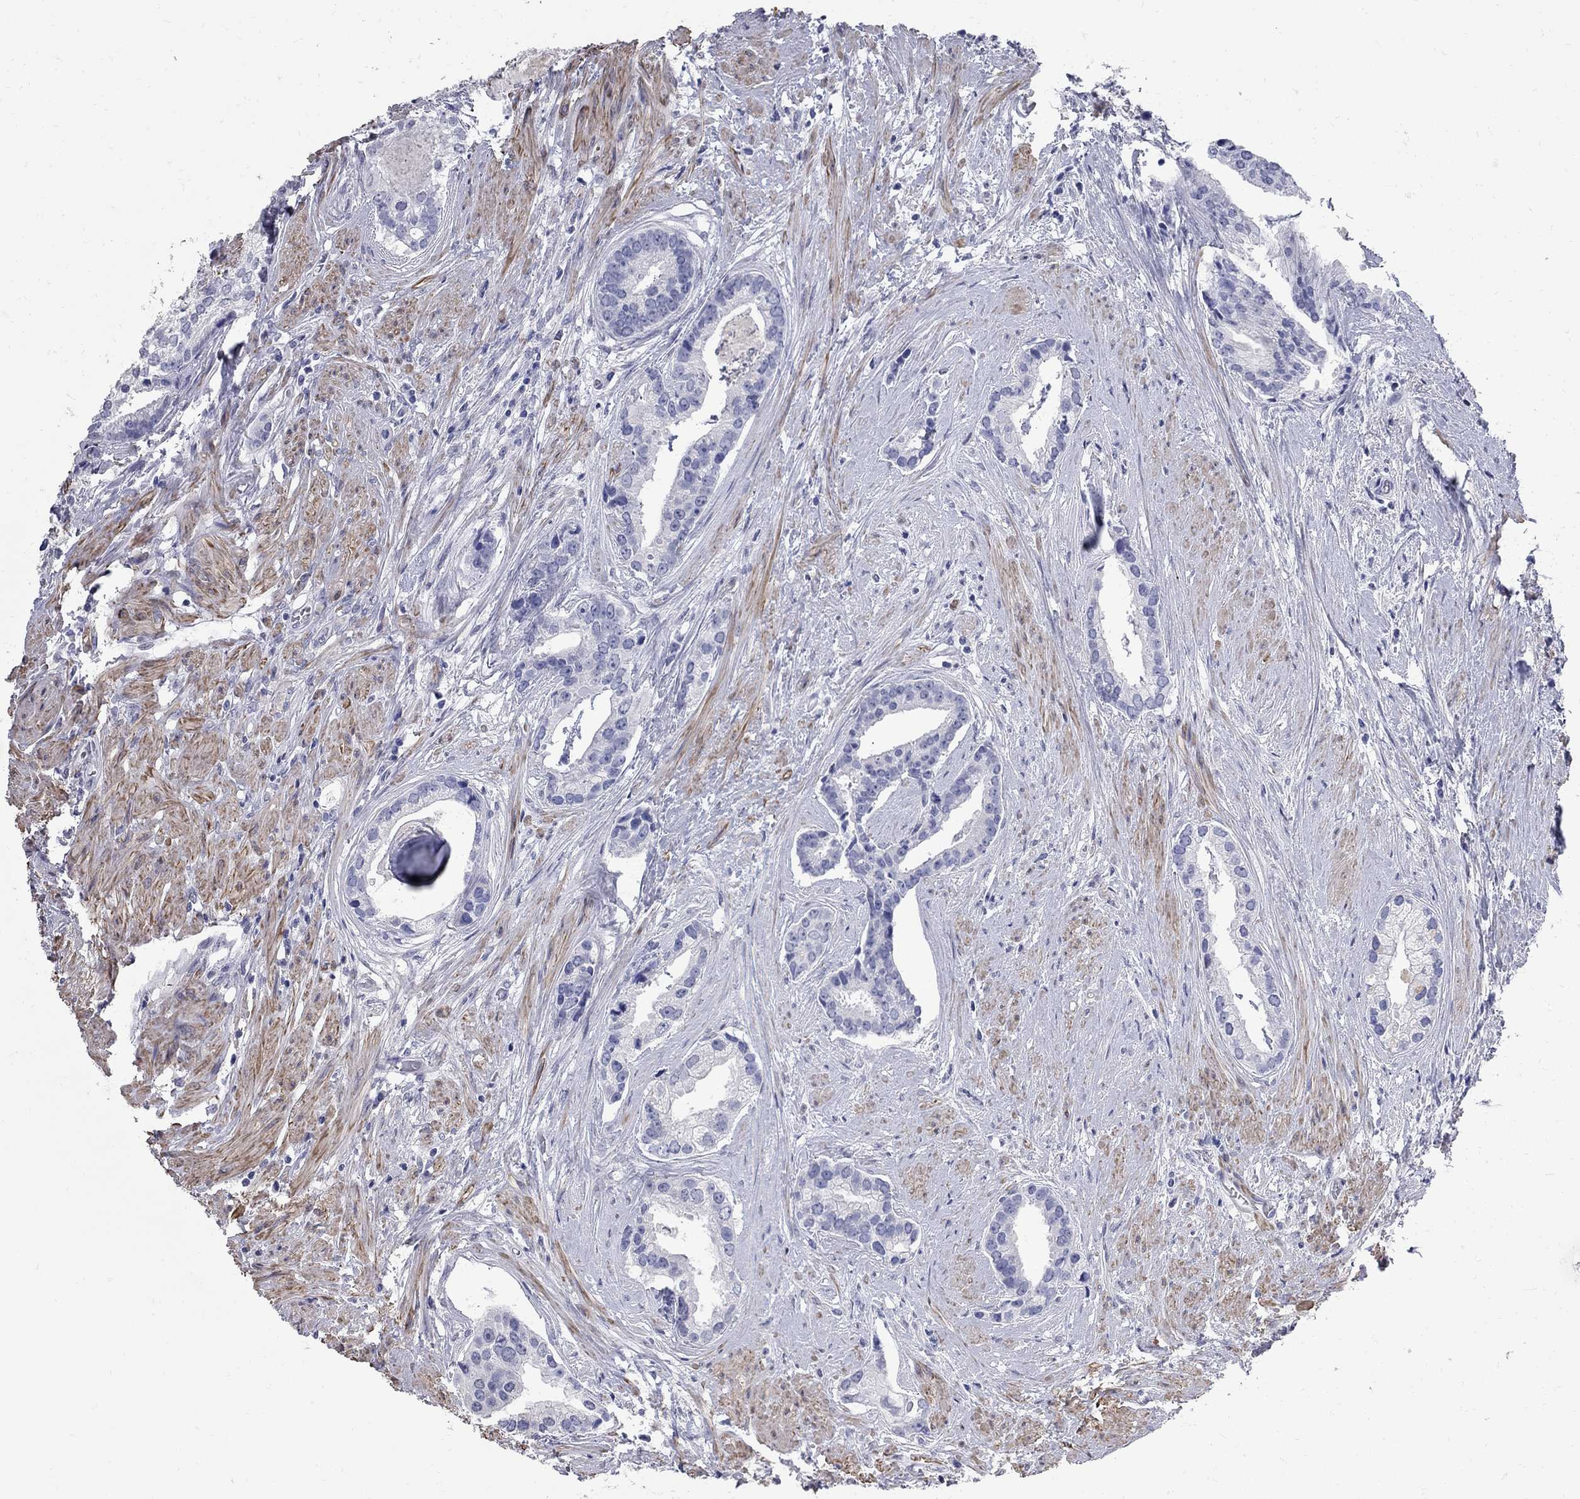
{"staining": {"intensity": "negative", "quantity": "none", "location": "none"}, "tissue": "prostate cancer", "cell_type": "Tumor cells", "image_type": "cancer", "snomed": [{"axis": "morphology", "description": "Adenocarcinoma, NOS"}, {"axis": "topography", "description": "Prostate and seminal vesicle, NOS"}, {"axis": "topography", "description": "Prostate"}], "caption": "A micrograph of human prostate cancer (adenocarcinoma) is negative for staining in tumor cells.", "gene": "BPIFB1", "patient": {"sex": "male", "age": 44}}